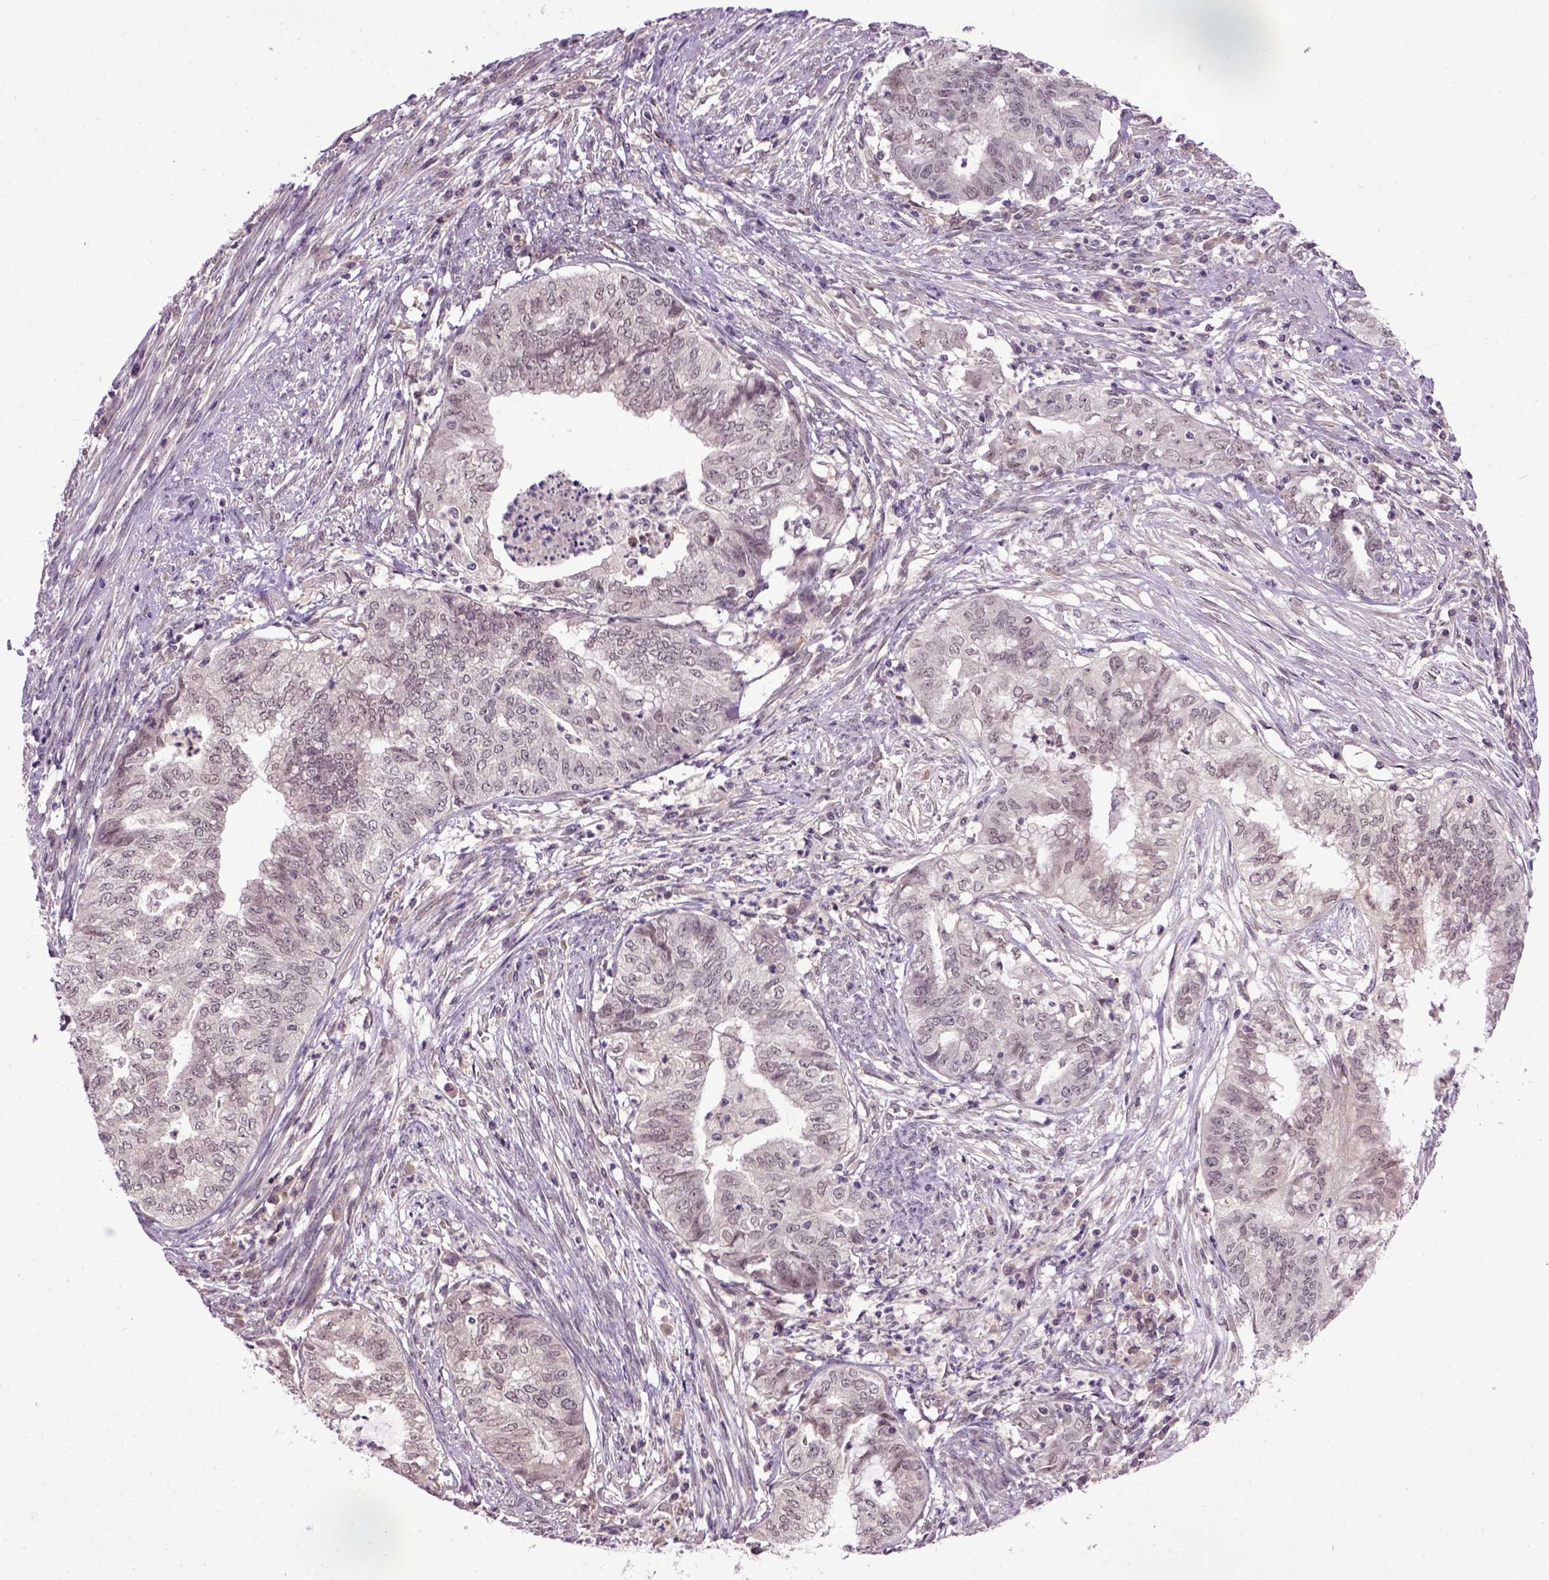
{"staining": {"intensity": "negative", "quantity": "none", "location": "none"}, "tissue": "endometrial cancer", "cell_type": "Tumor cells", "image_type": "cancer", "snomed": [{"axis": "morphology", "description": "Adenocarcinoma, NOS"}, {"axis": "topography", "description": "Endometrium"}], "caption": "An image of human endometrial adenocarcinoma is negative for staining in tumor cells.", "gene": "RAB43", "patient": {"sex": "female", "age": 79}}